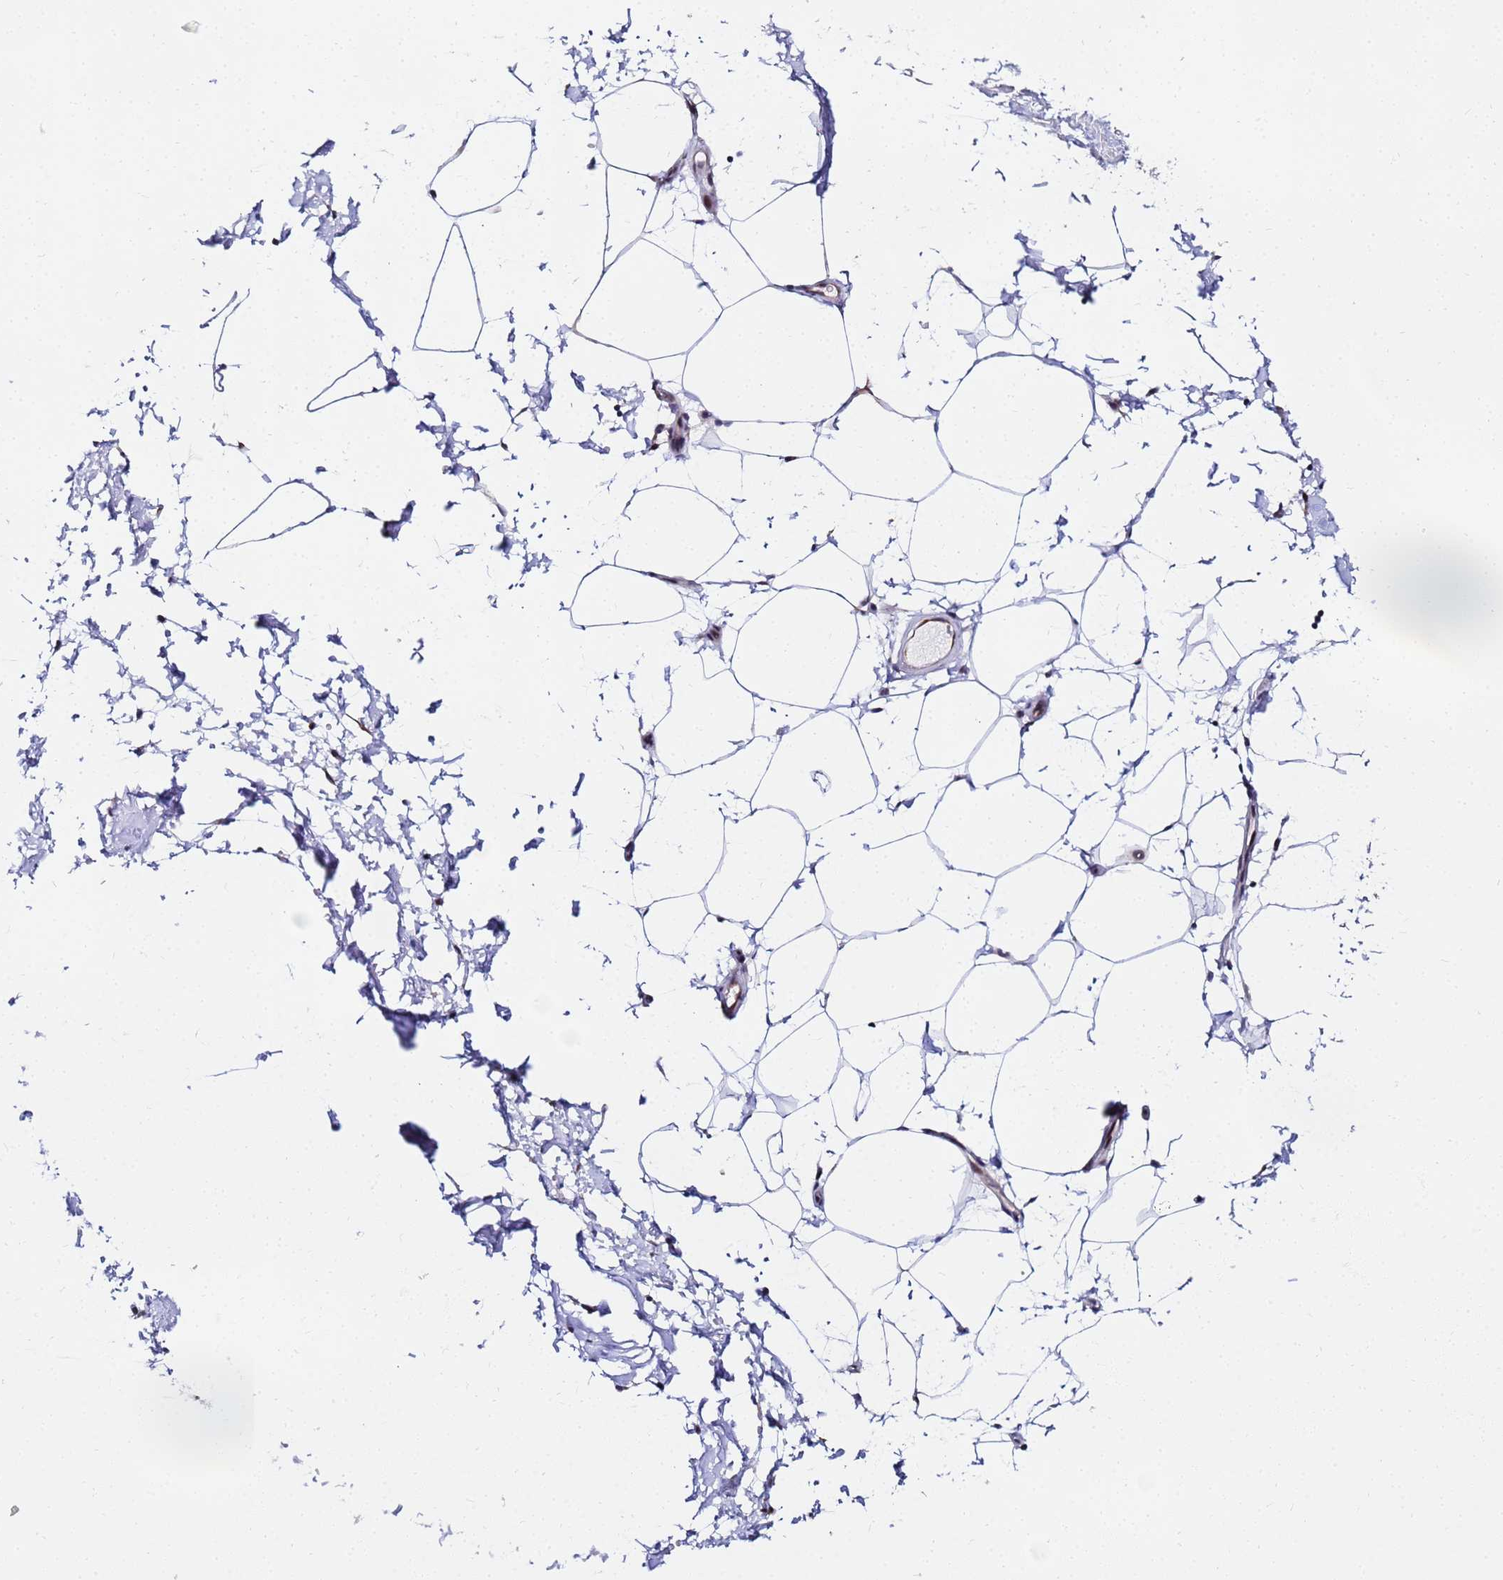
{"staining": {"intensity": "negative", "quantity": "none", "location": "none"}, "tissue": "adipose tissue", "cell_type": "Adipocytes", "image_type": "normal", "snomed": [{"axis": "morphology", "description": "Normal tissue, NOS"}, {"axis": "topography", "description": "Soft tissue"}, {"axis": "topography", "description": "Adipose tissue"}, {"axis": "topography", "description": "Vascular tissue"}, {"axis": "topography", "description": "Peripheral nerve tissue"}], "caption": "Immunohistochemistry histopathology image of normal adipose tissue: adipose tissue stained with DAB (3,3'-diaminobenzidine) shows no significant protein positivity in adipocytes.", "gene": "CKMT1A", "patient": {"sex": "male", "age": 74}}